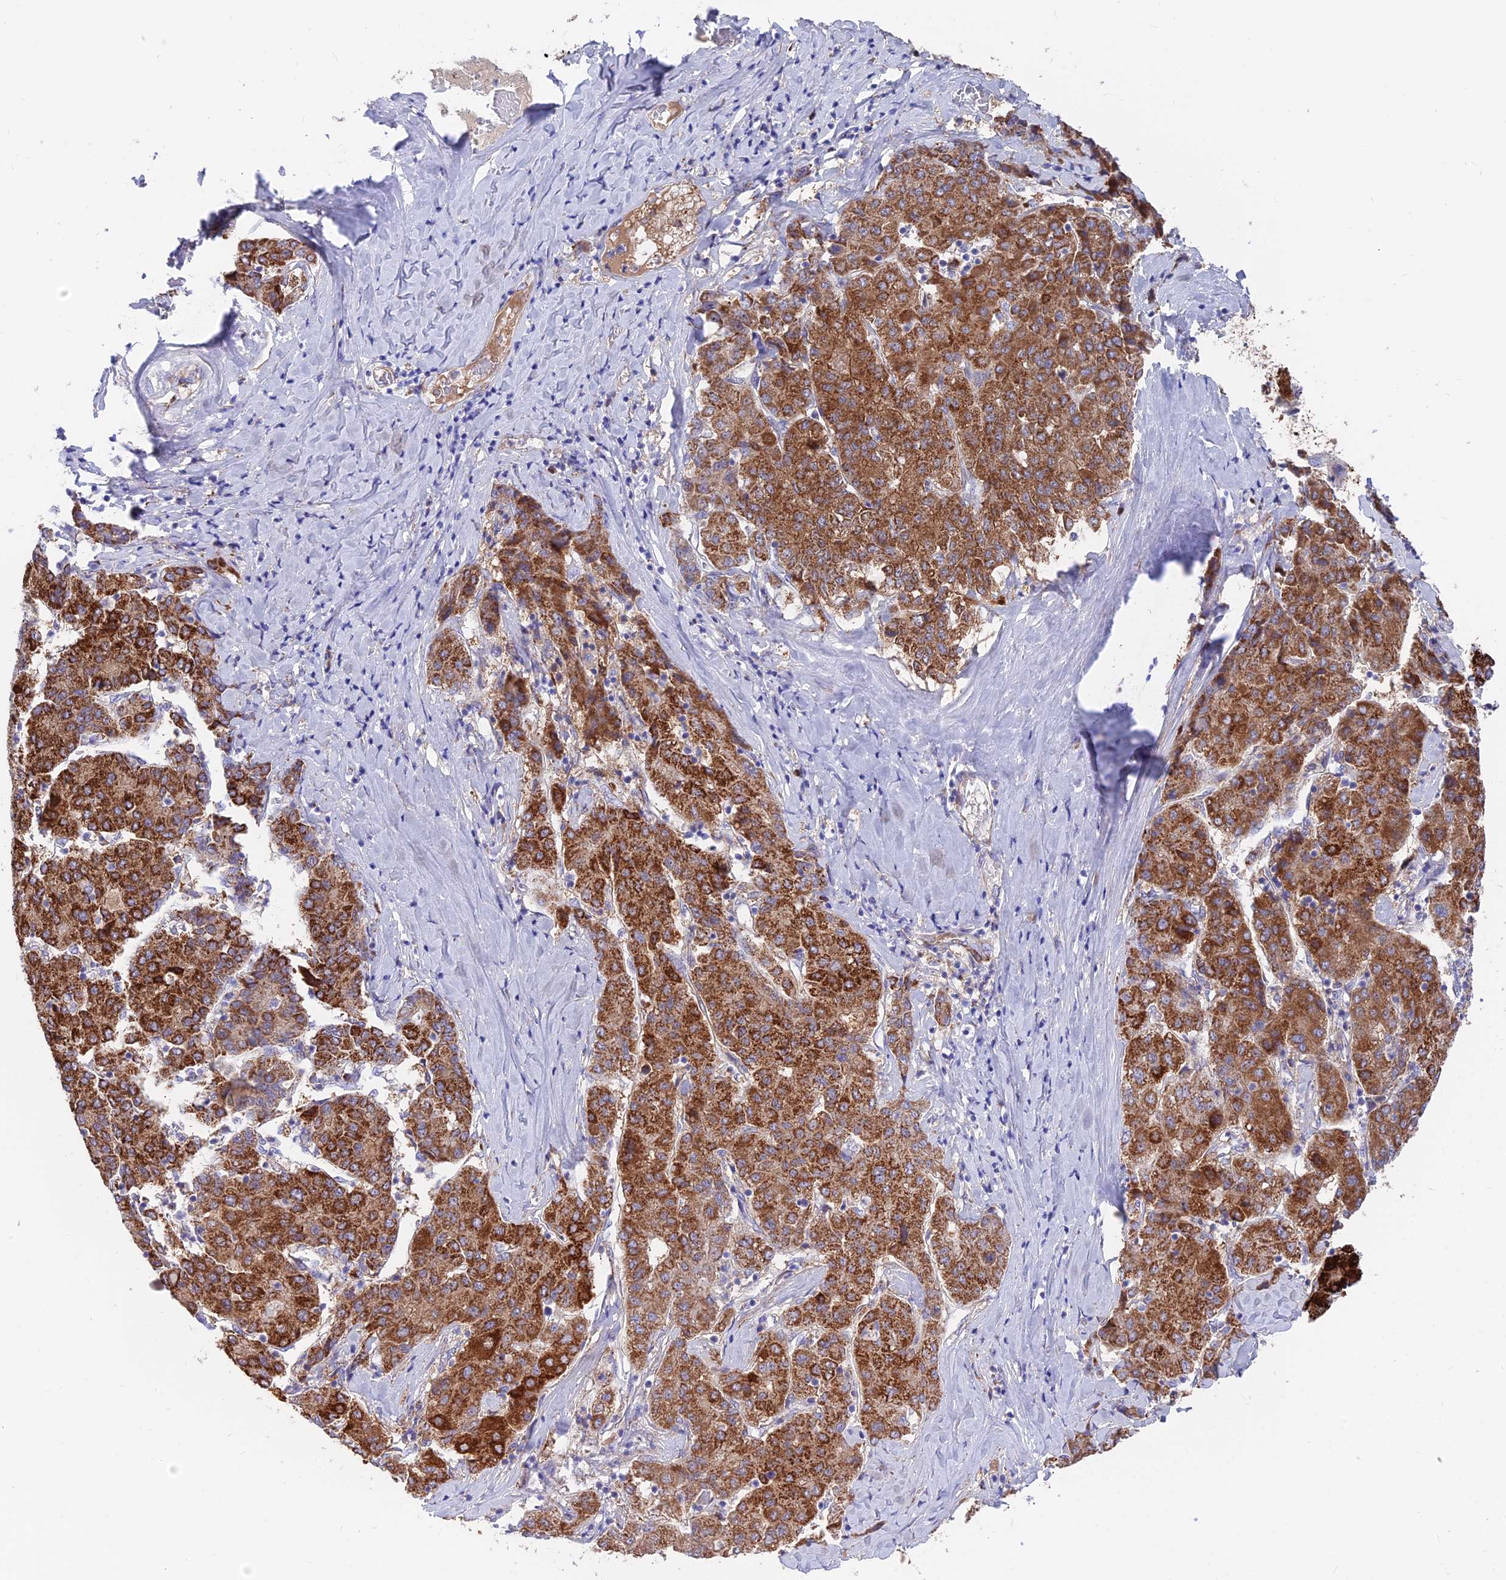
{"staining": {"intensity": "strong", "quantity": ">75%", "location": "cytoplasmic/membranous"}, "tissue": "liver cancer", "cell_type": "Tumor cells", "image_type": "cancer", "snomed": [{"axis": "morphology", "description": "Carcinoma, Hepatocellular, NOS"}, {"axis": "topography", "description": "Liver"}], "caption": "DAB (3,3'-diaminobenzidine) immunohistochemical staining of liver cancer (hepatocellular carcinoma) demonstrates strong cytoplasmic/membranous protein expression in approximately >75% of tumor cells.", "gene": "TIGD6", "patient": {"sex": "male", "age": 65}}